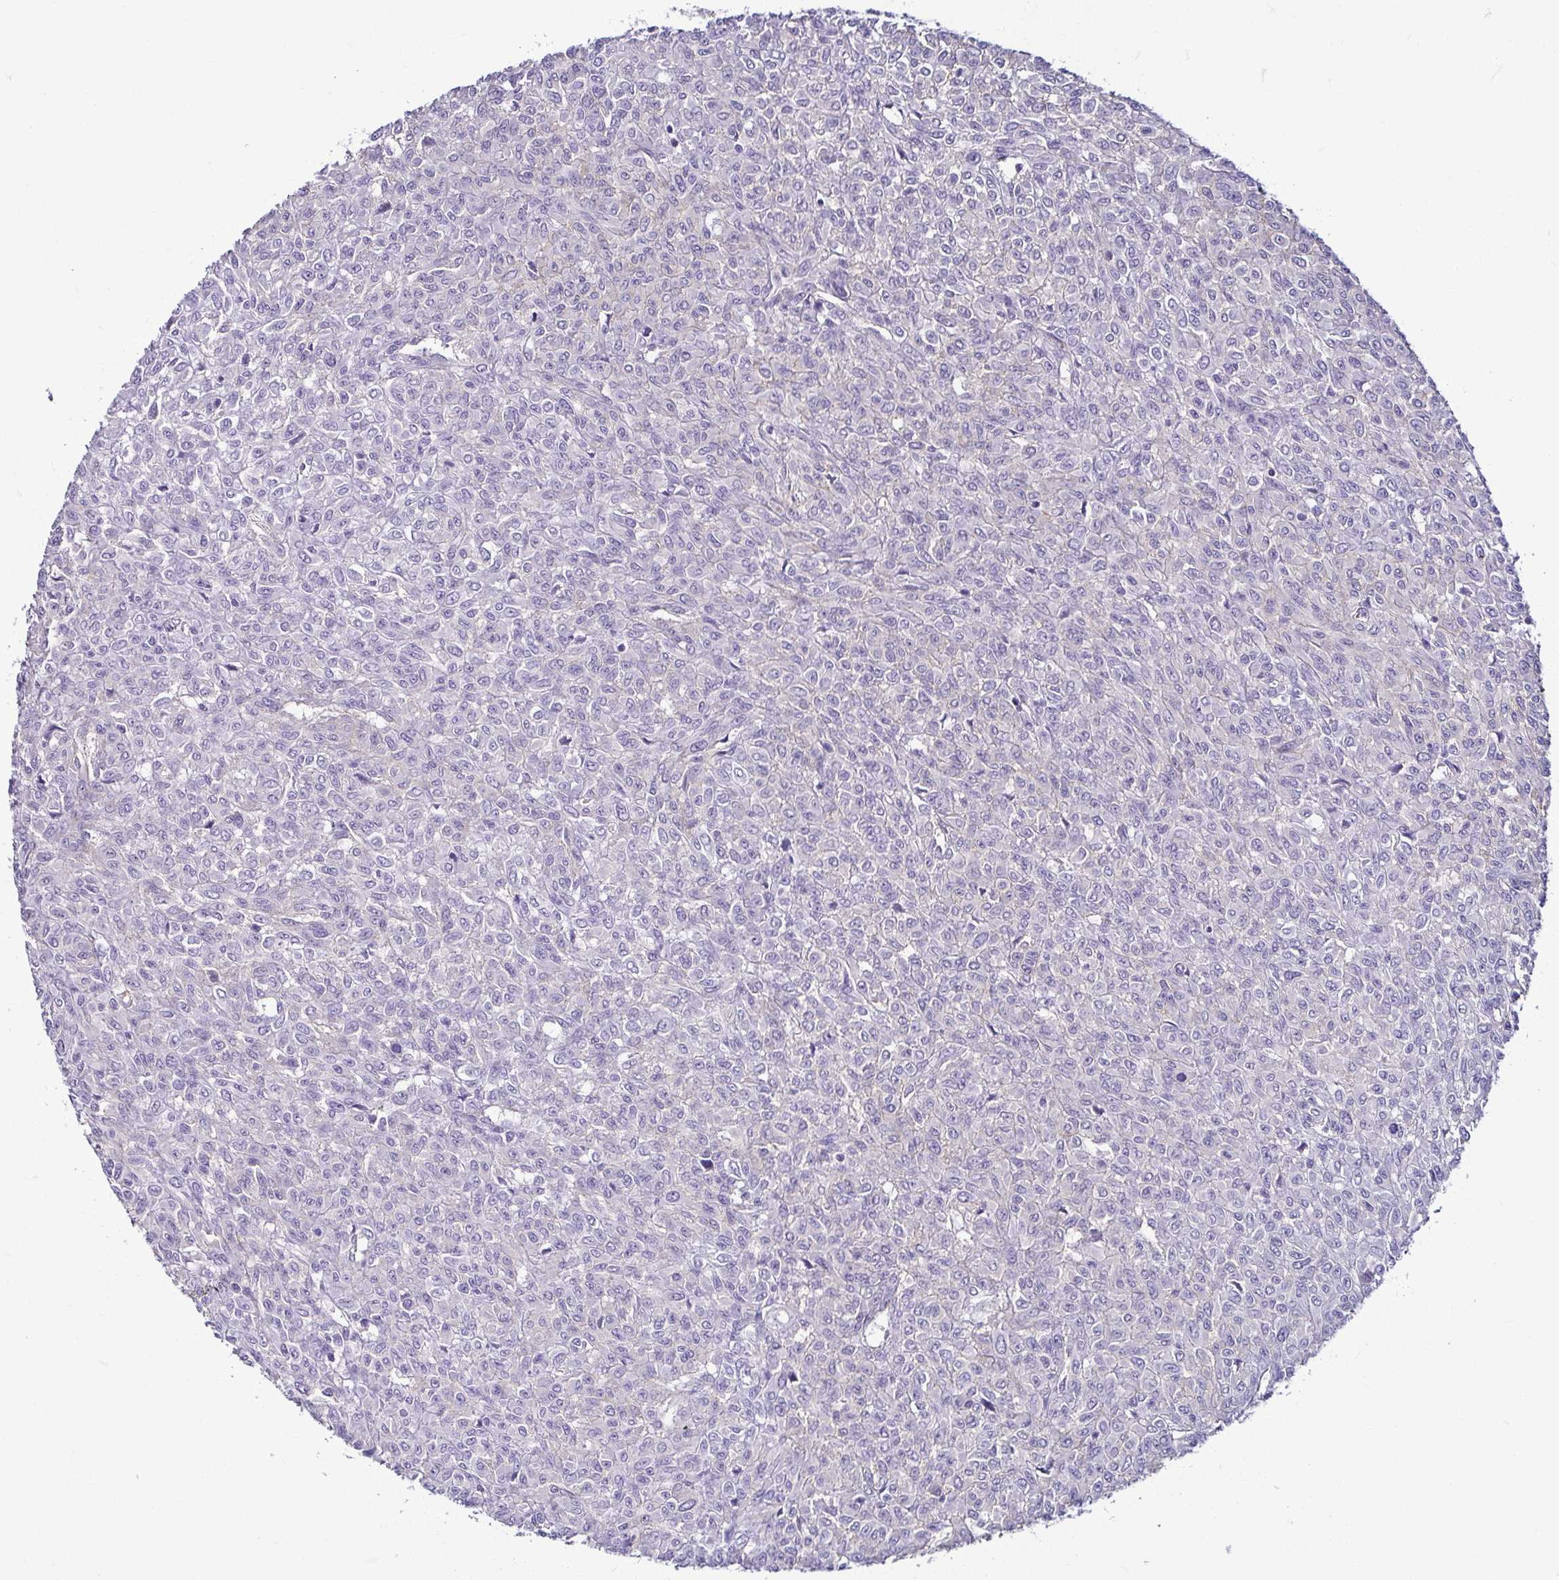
{"staining": {"intensity": "negative", "quantity": "none", "location": "none"}, "tissue": "renal cancer", "cell_type": "Tumor cells", "image_type": "cancer", "snomed": [{"axis": "morphology", "description": "Adenocarcinoma, NOS"}, {"axis": "topography", "description": "Kidney"}], "caption": "Immunohistochemical staining of human adenocarcinoma (renal) displays no significant expression in tumor cells.", "gene": "CASP14", "patient": {"sex": "male", "age": 58}}